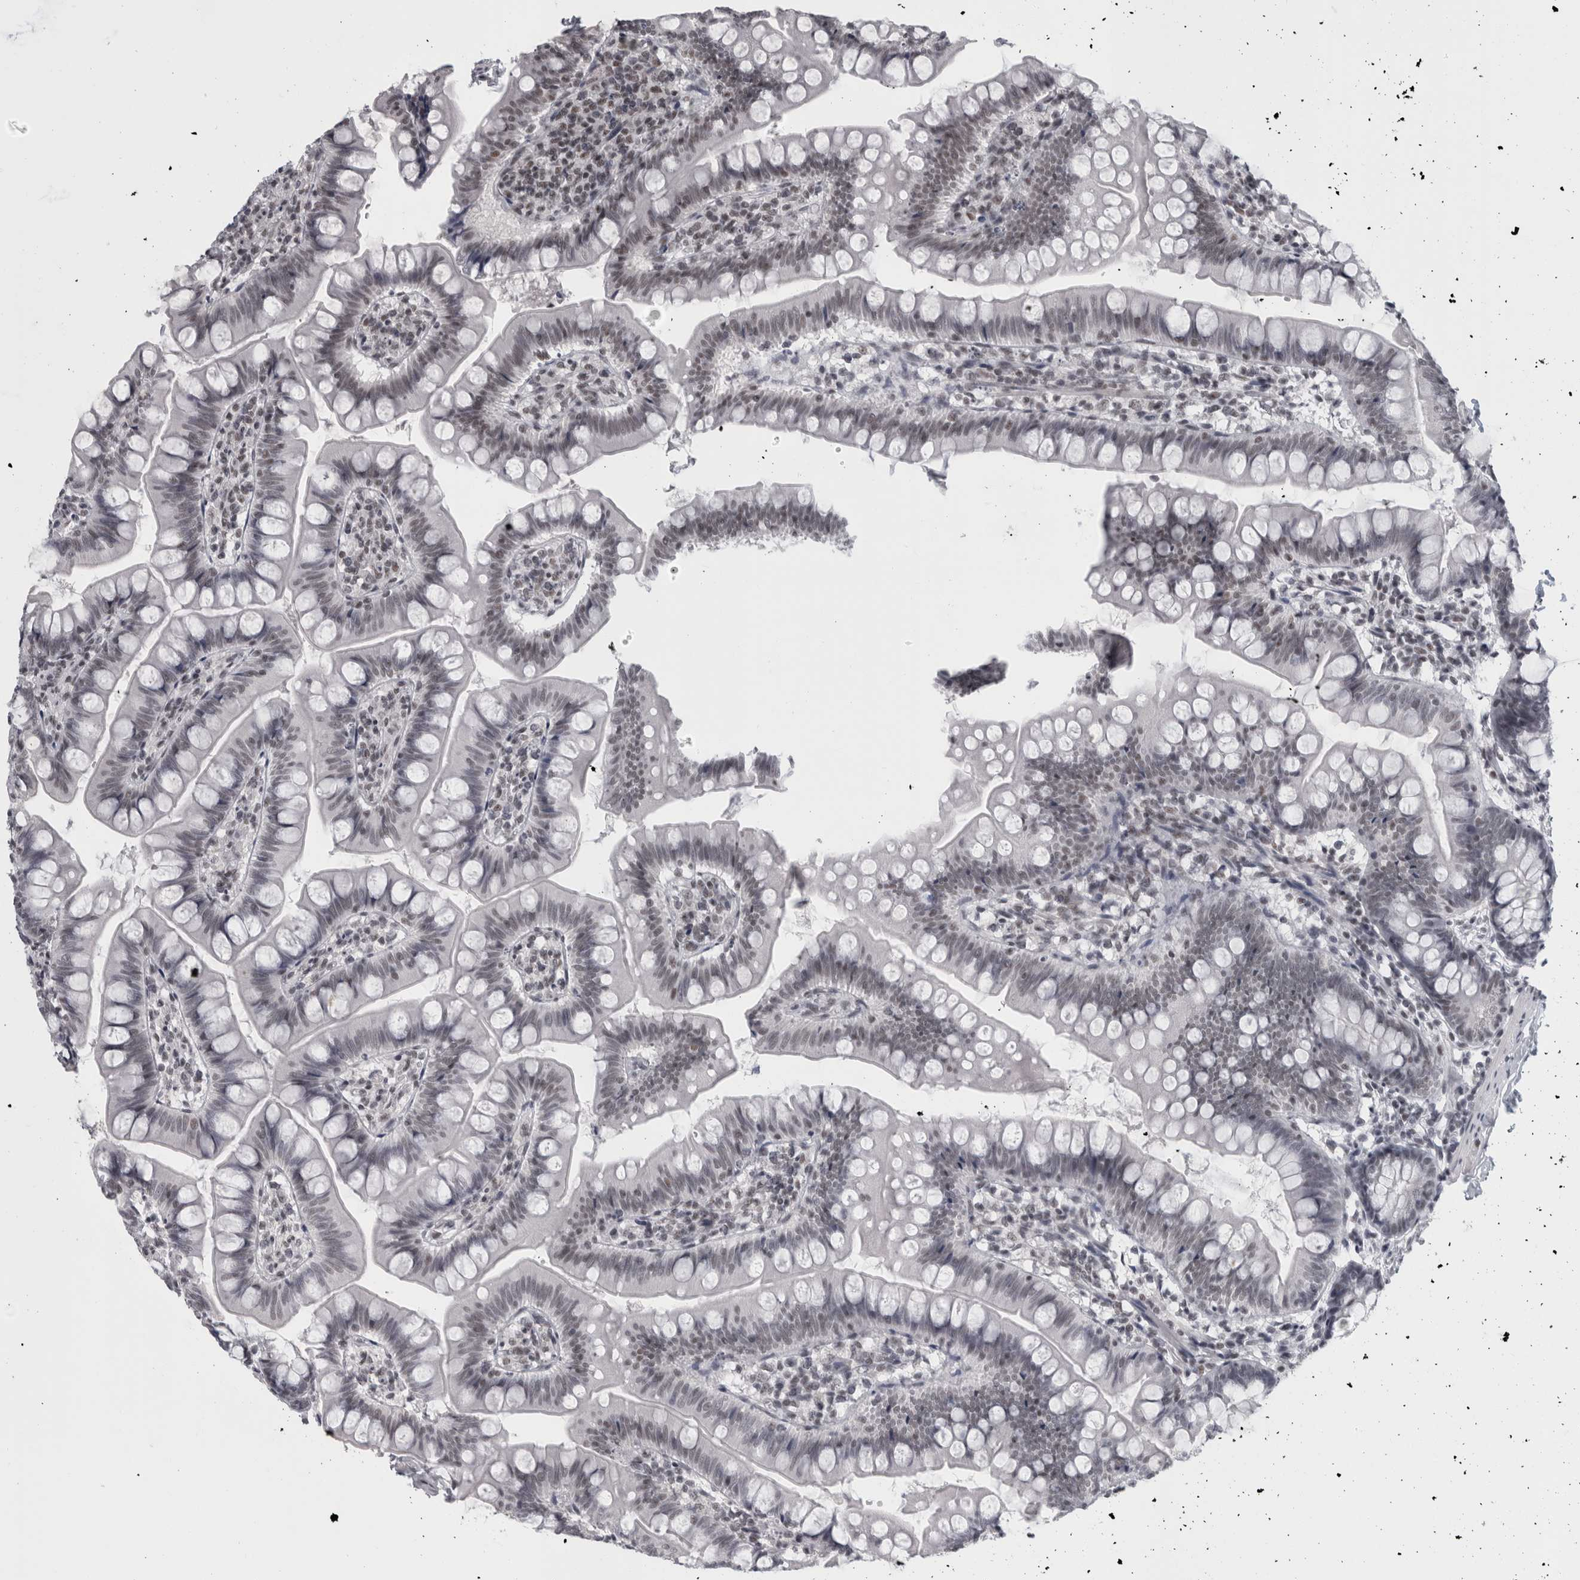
{"staining": {"intensity": "weak", "quantity": "<25%", "location": "nuclear"}, "tissue": "small intestine", "cell_type": "Glandular cells", "image_type": "normal", "snomed": [{"axis": "morphology", "description": "Normal tissue, NOS"}, {"axis": "topography", "description": "Small intestine"}], "caption": "This image is of benign small intestine stained with IHC to label a protein in brown with the nuclei are counter-stained blue. There is no expression in glandular cells.", "gene": "ARID4B", "patient": {"sex": "male", "age": 7}}